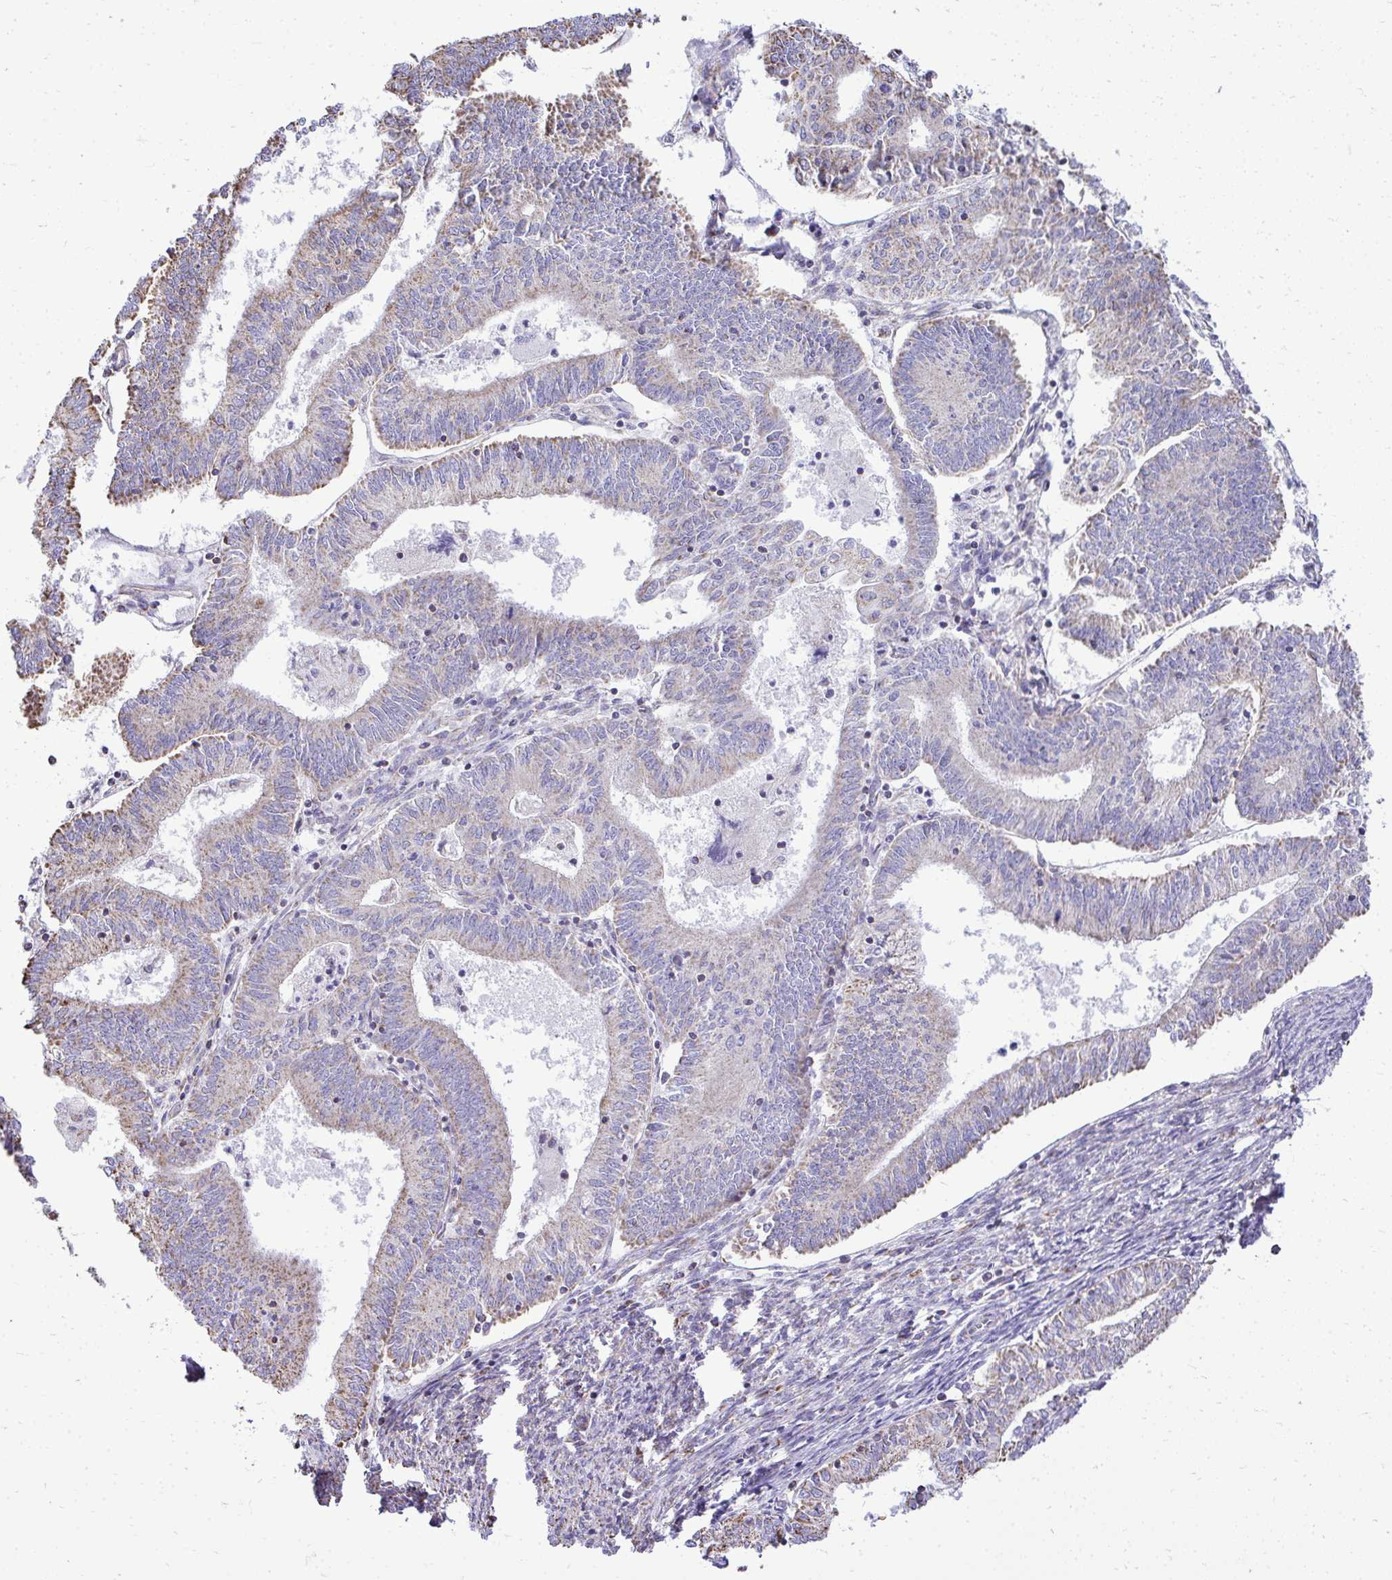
{"staining": {"intensity": "weak", "quantity": "25%-75%", "location": "cytoplasmic/membranous"}, "tissue": "endometrial cancer", "cell_type": "Tumor cells", "image_type": "cancer", "snomed": [{"axis": "morphology", "description": "Adenocarcinoma, NOS"}, {"axis": "topography", "description": "Endometrium"}], "caption": "Protein expression analysis of endometrial adenocarcinoma shows weak cytoplasmic/membranous staining in approximately 25%-75% of tumor cells.", "gene": "MPZL2", "patient": {"sex": "female", "age": 61}}